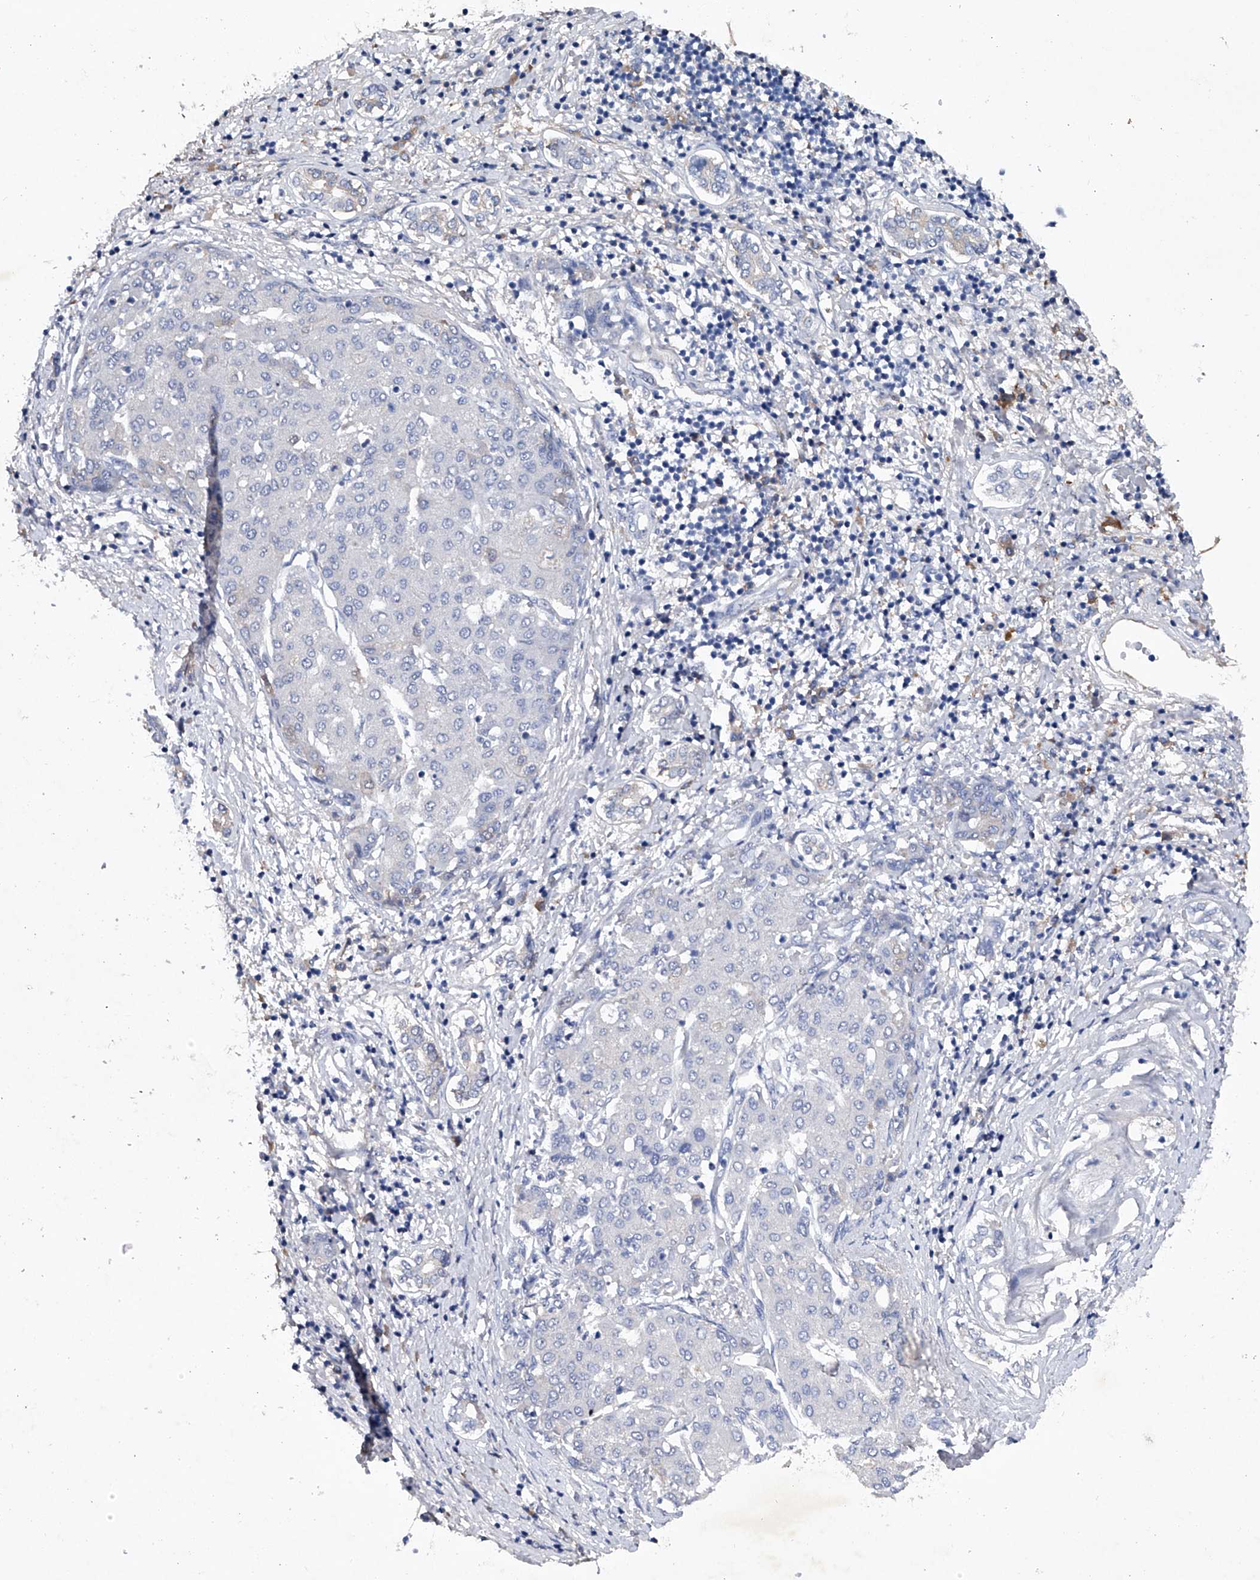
{"staining": {"intensity": "negative", "quantity": "none", "location": "none"}, "tissue": "liver cancer", "cell_type": "Tumor cells", "image_type": "cancer", "snomed": [{"axis": "morphology", "description": "Carcinoma, Hepatocellular, NOS"}, {"axis": "topography", "description": "Liver"}], "caption": "DAB (3,3'-diaminobenzidine) immunohistochemical staining of hepatocellular carcinoma (liver) displays no significant expression in tumor cells. (IHC, brightfield microscopy, high magnification).", "gene": "ASNS", "patient": {"sex": "male", "age": 65}}